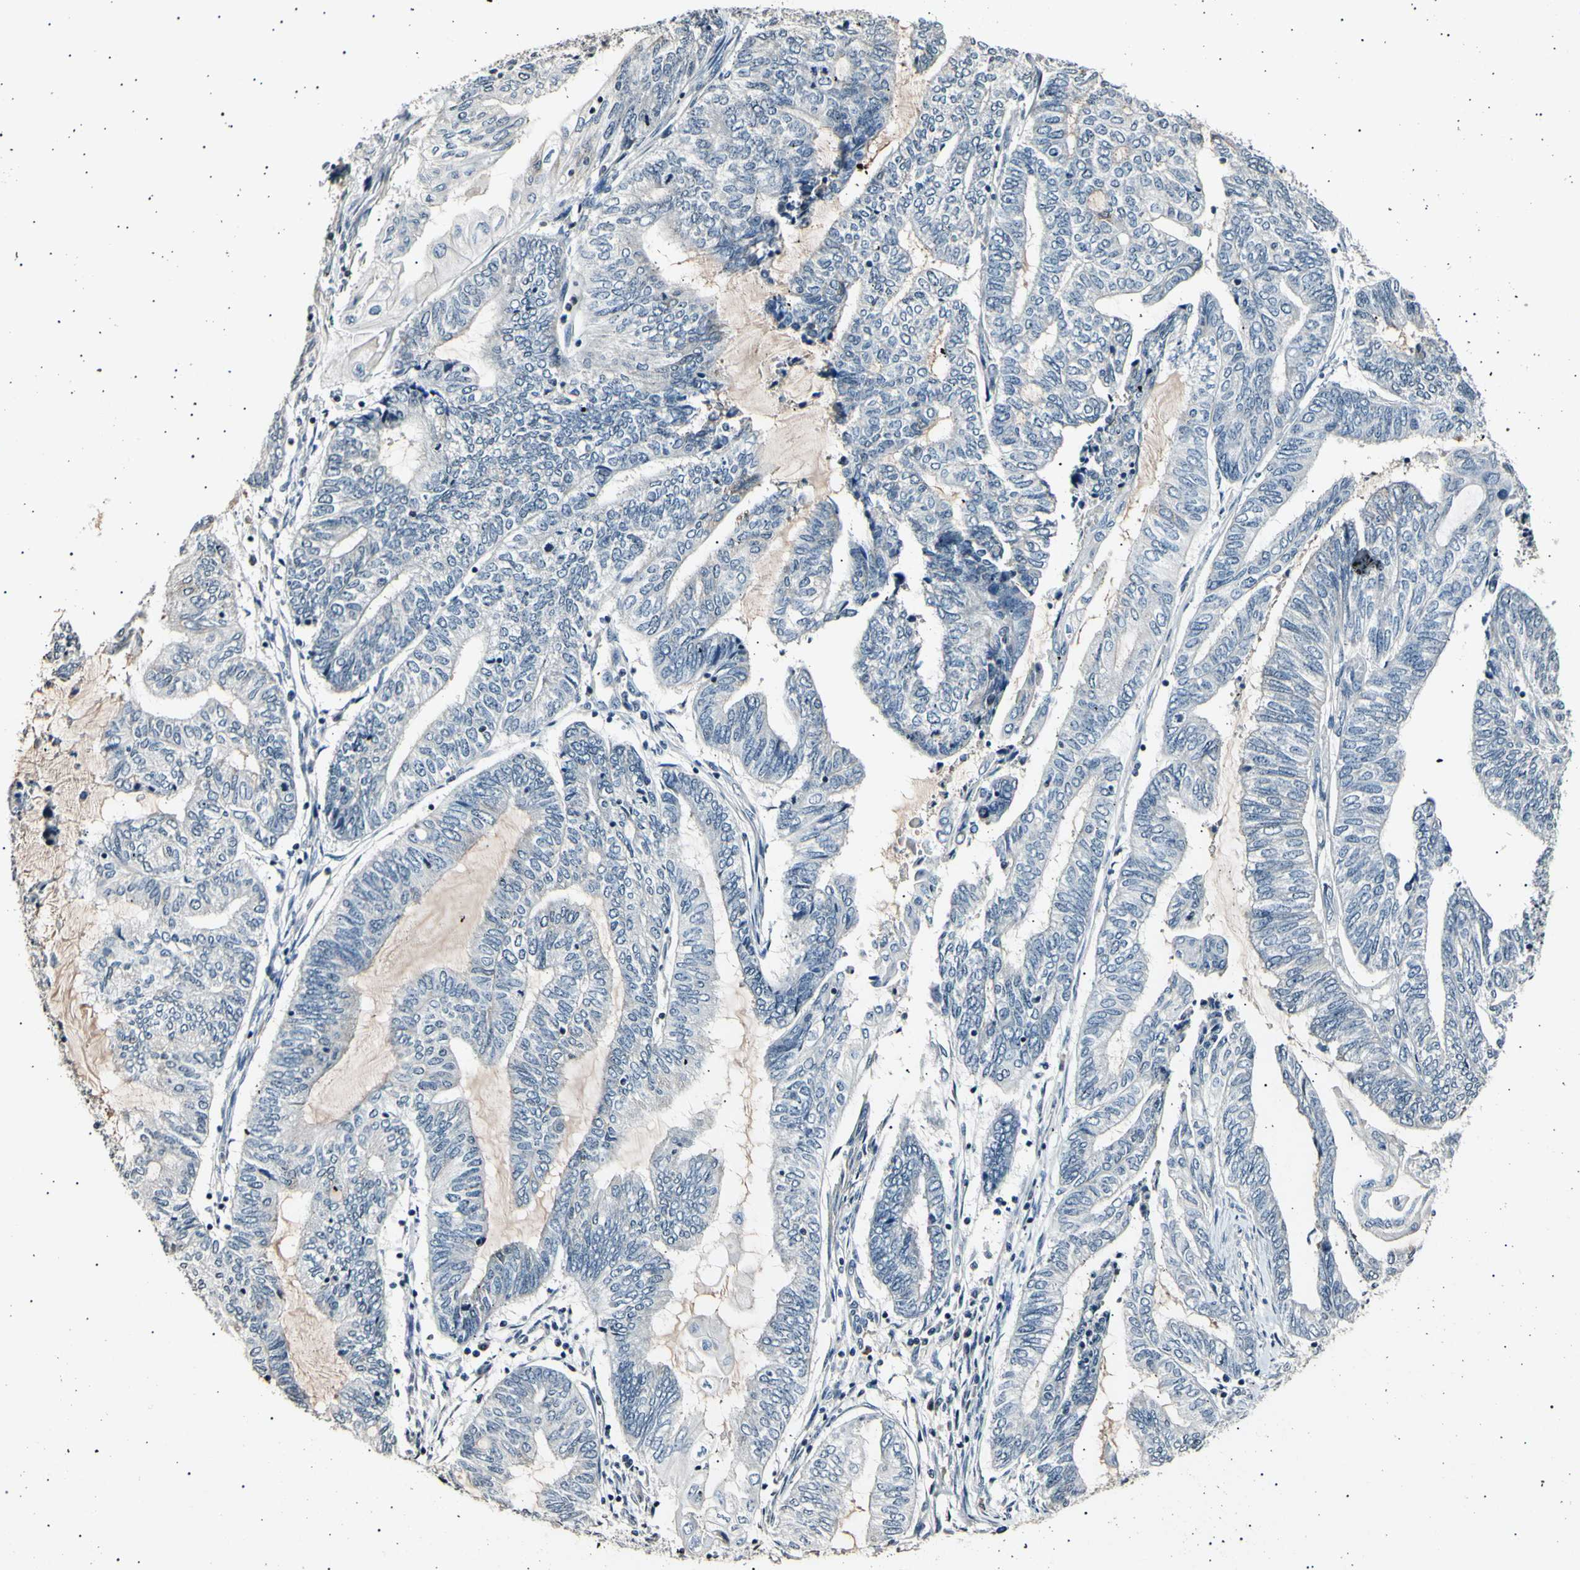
{"staining": {"intensity": "negative", "quantity": "none", "location": "none"}, "tissue": "endometrial cancer", "cell_type": "Tumor cells", "image_type": "cancer", "snomed": [{"axis": "morphology", "description": "Adenocarcinoma, NOS"}, {"axis": "topography", "description": "Uterus"}, {"axis": "topography", "description": "Endometrium"}], "caption": "High power microscopy histopathology image of an IHC micrograph of endometrial cancer, revealing no significant staining in tumor cells.", "gene": "AK1", "patient": {"sex": "female", "age": 70}}